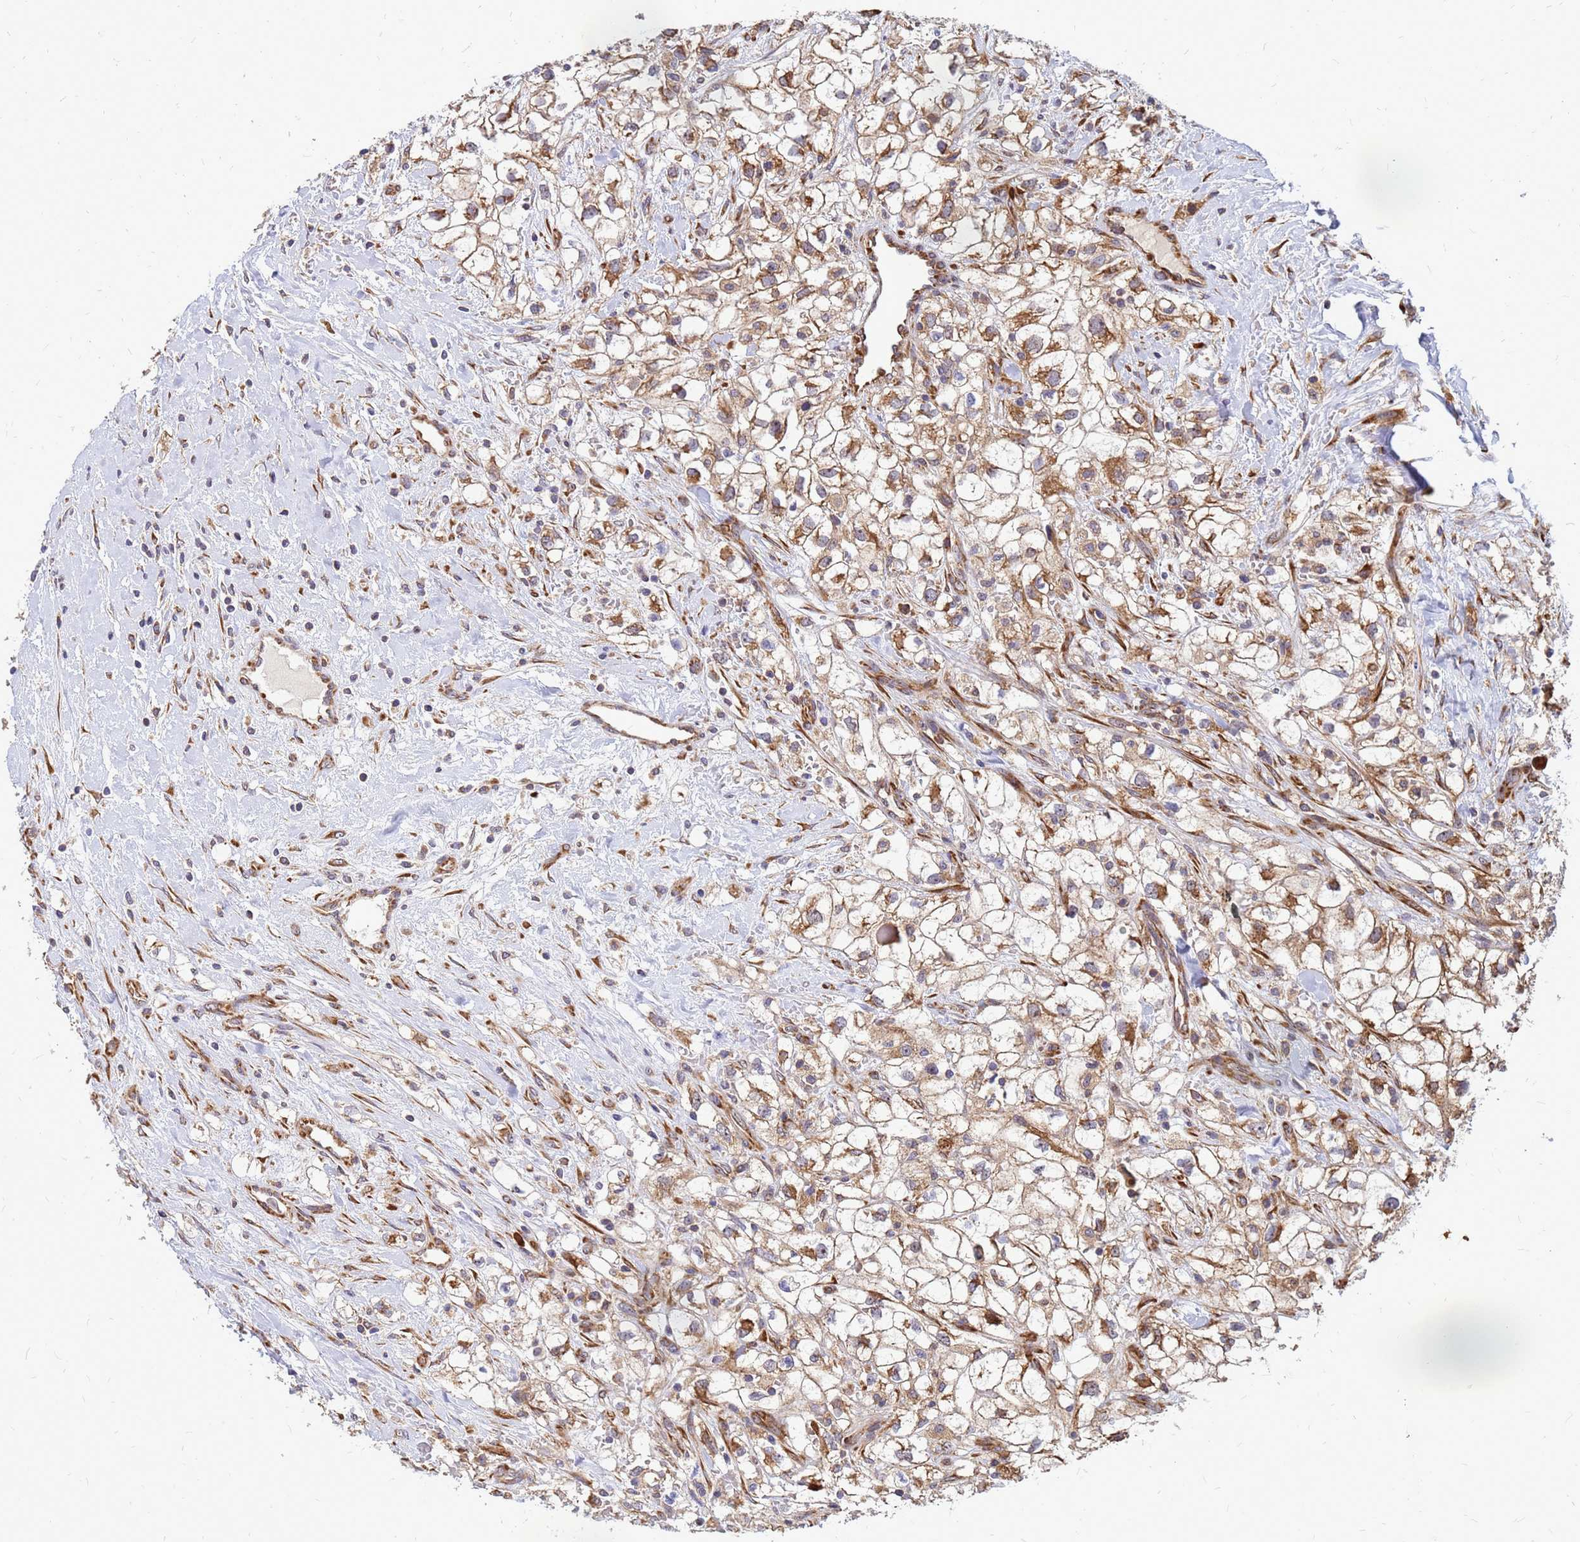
{"staining": {"intensity": "moderate", "quantity": ">75%", "location": "cytoplasmic/membranous"}, "tissue": "renal cancer", "cell_type": "Tumor cells", "image_type": "cancer", "snomed": [{"axis": "morphology", "description": "Adenocarcinoma, NOS"}, {"axis": "topography", "description": "Kidney"}], "caption": "Immunohistochemical staining of renal cancer (adenocarcinoma) demonstrates medium levels of moderate cytoplasmic/membranous positivity in approximately >75% of tumor cells. (DAB (3,3'-diaminobenzidine) = brown stain, brightfield microscopy at high magnification).", "gene": "RPL8", "patient": {"sex": "male", "age": 59}}